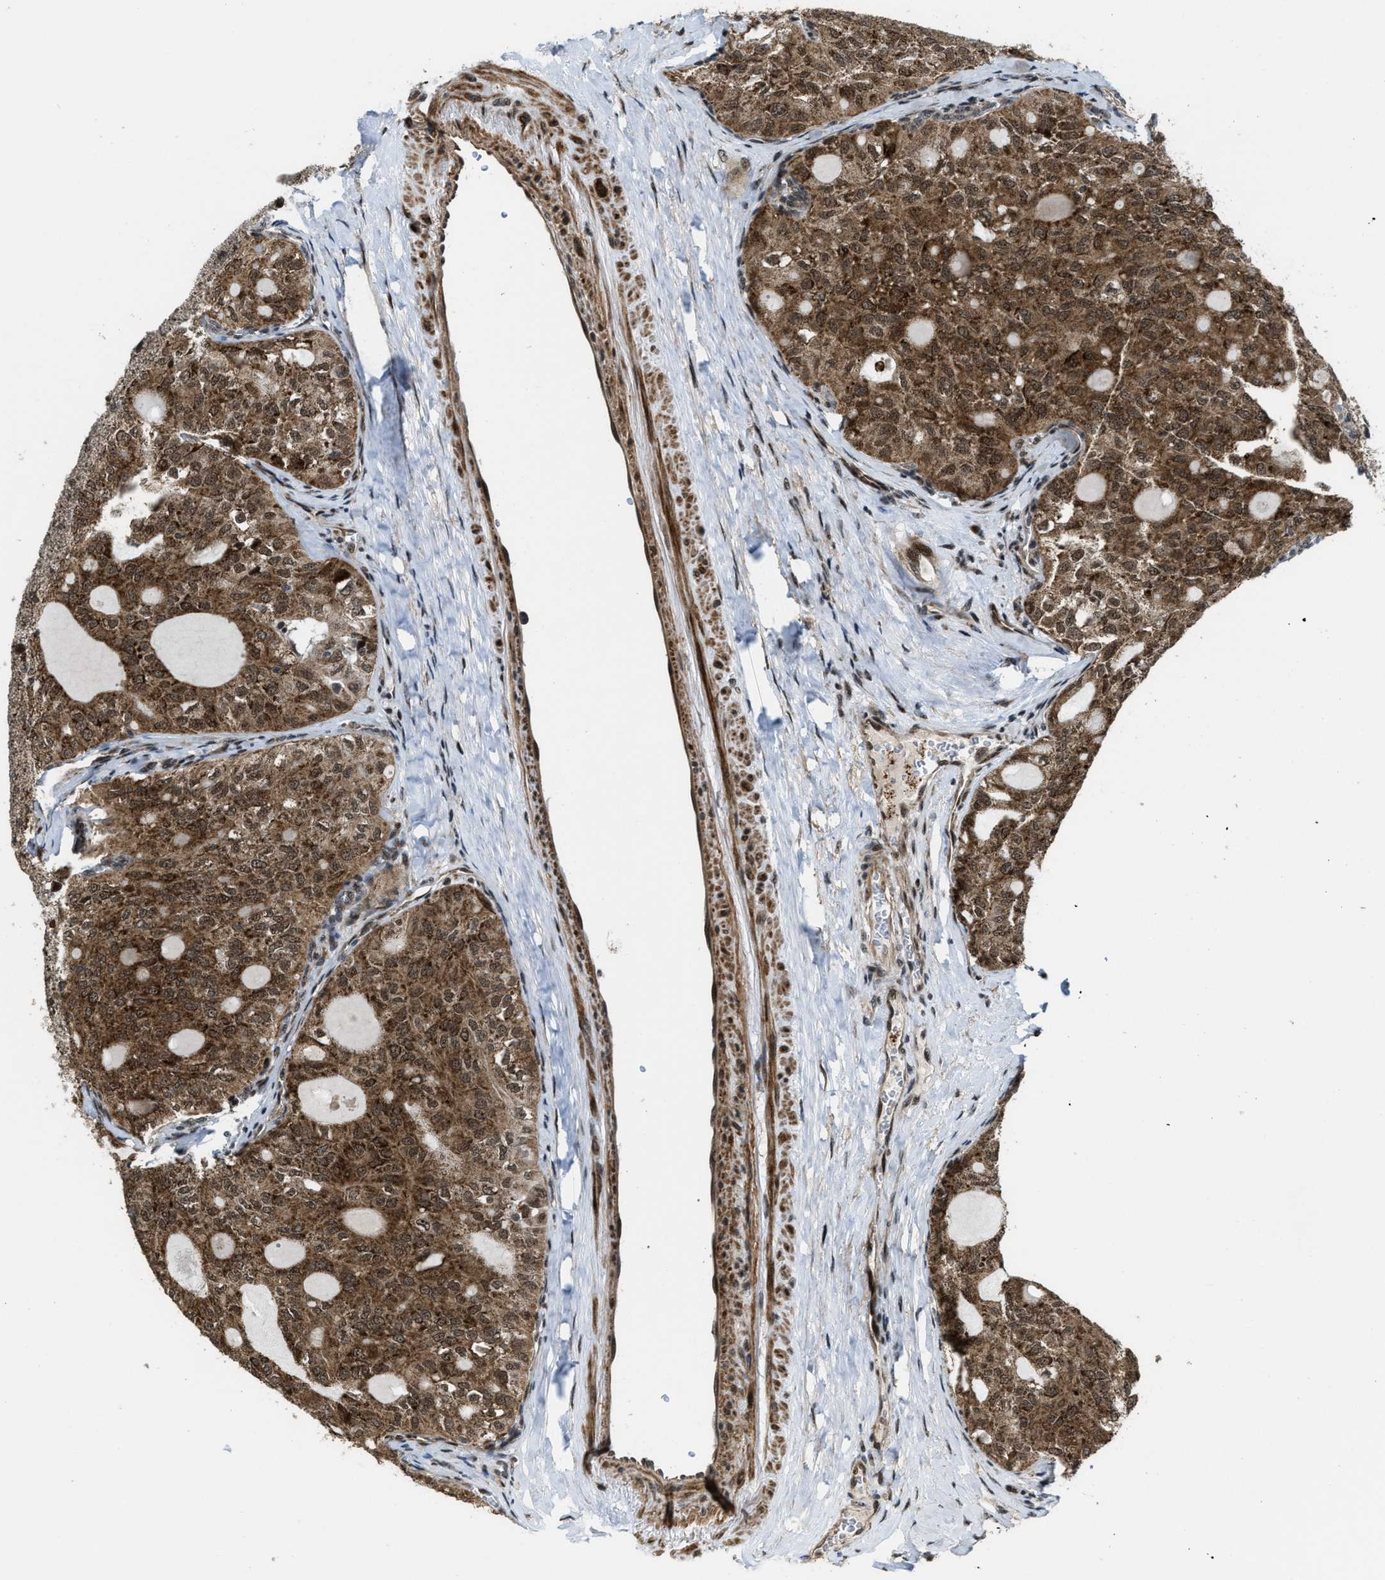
{"staining": {"intensity": "moderate", "quantity": ">75%", "location": "cytoplasmic/membranous"}, "tissue": "thyroid cancer", "cell_type": "Tumor cells", "image_type": "cancer", "snomed": [{"axis": "morphology", "description": "Follicular adenoma carcinoma, NOS"}, {"axis": "topography", "description": "Thyroid gland"}], "caption": "High-power microscopy captured an immunohistochemistry (IHC) histopathology image of follicular adenoma carcinoma (thyroid), revealing moderate cytoplasmic/membranous positivity in about >75% of tumor cells.", "gene": "ZNF250", "patient": {"sex": "male", "age": 75}}